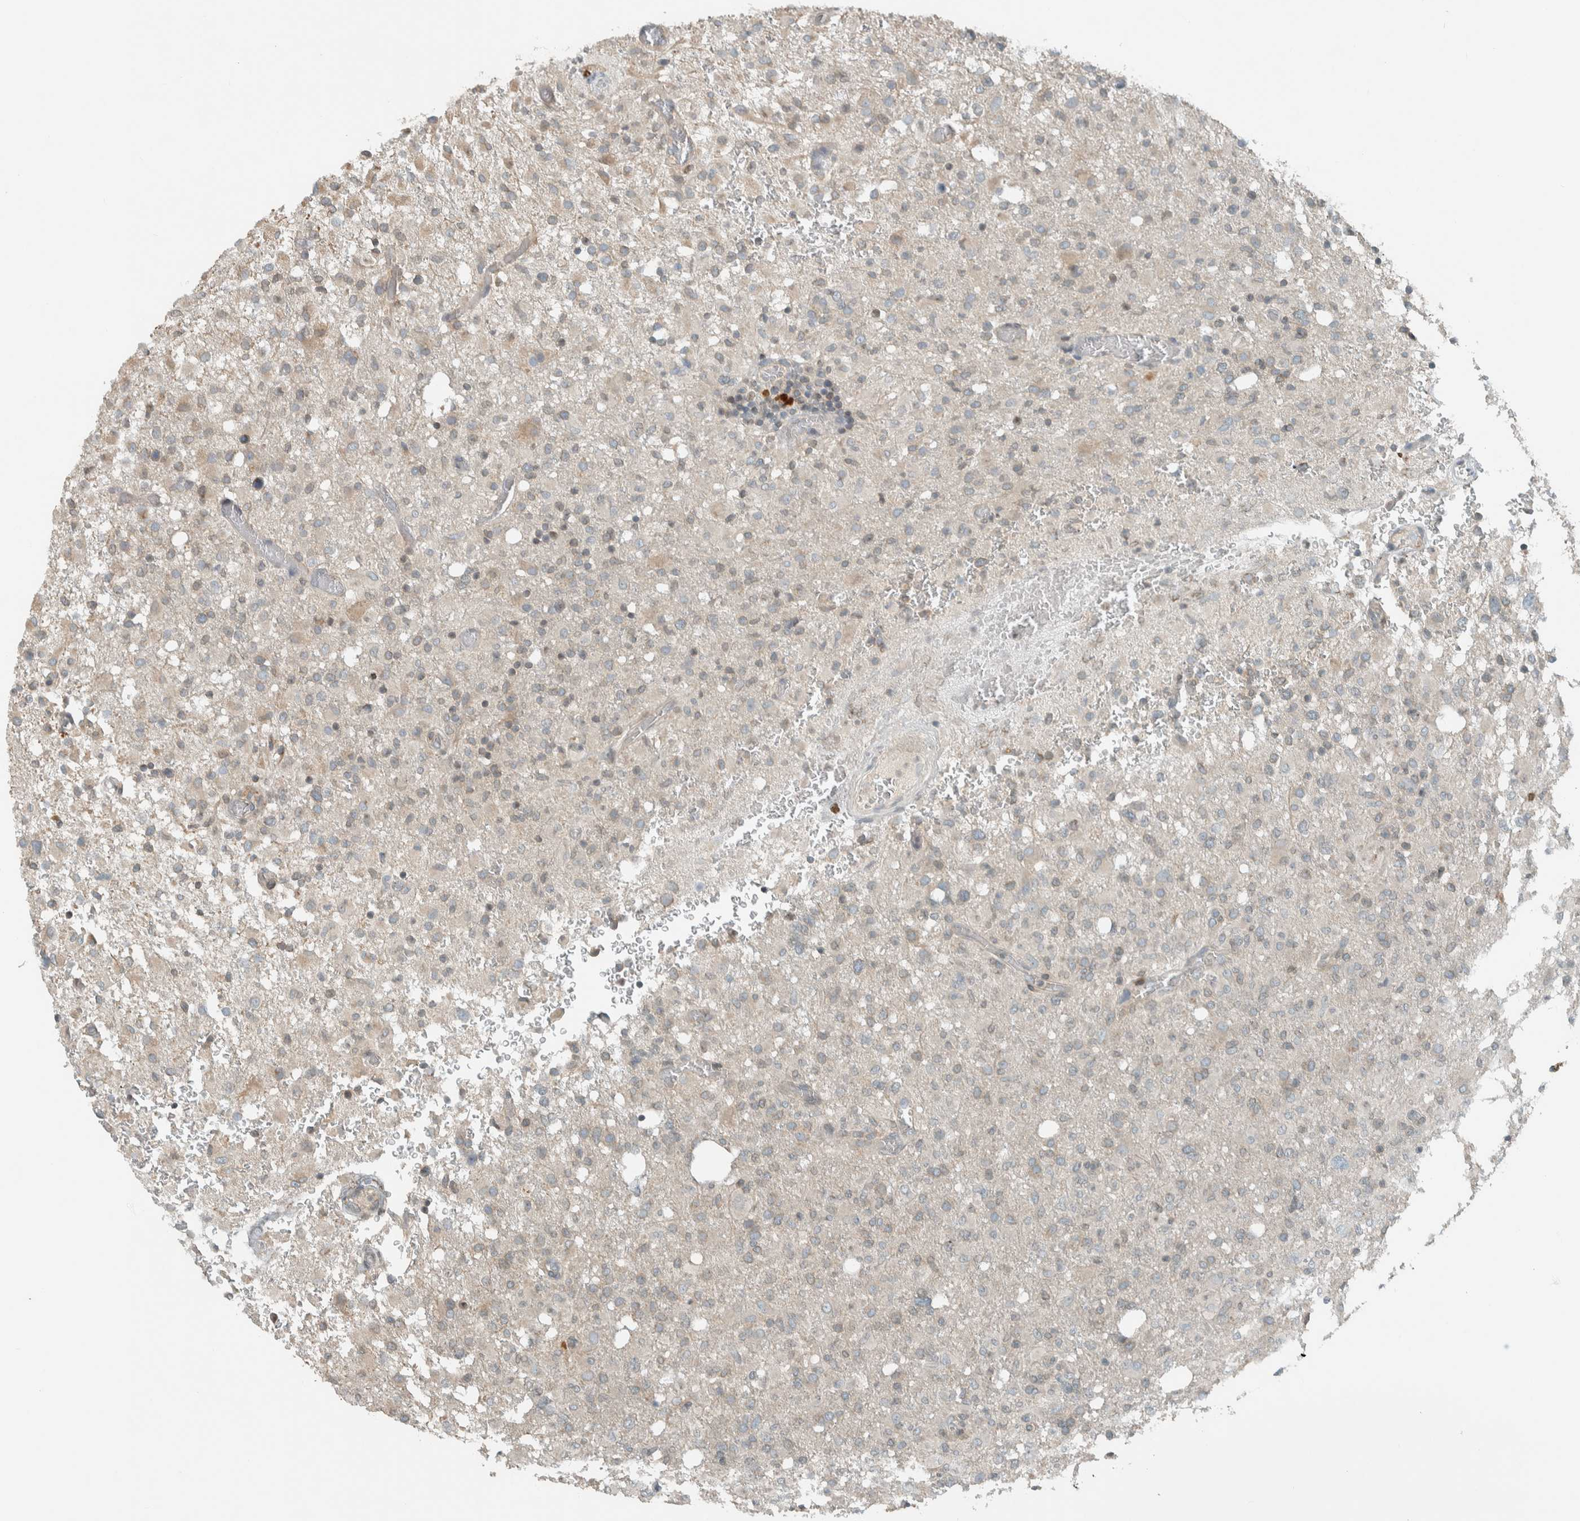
{"staining": {"intensity": "weak", "quantity": "<25%", "location": "cytoplasmic/membranous"}, "tissue": "glioma", "cell_type": "Tumor cells", "image_type": "cancer", "snomed": [{"axis": "morphology", "description": "Glioma, malignant, High grade"}, {"axis": "topography", "description": "Brain"}], "caption": "An image of malignant high-grade glioma stained for a protein exhibits no brown staining in tumor cells. (DAB (3,3'-diaminobenzidine) immunohistochemistry, high magnification).", "gene": "SEL1L", "patient": {"sex": "female", "age": 57}}